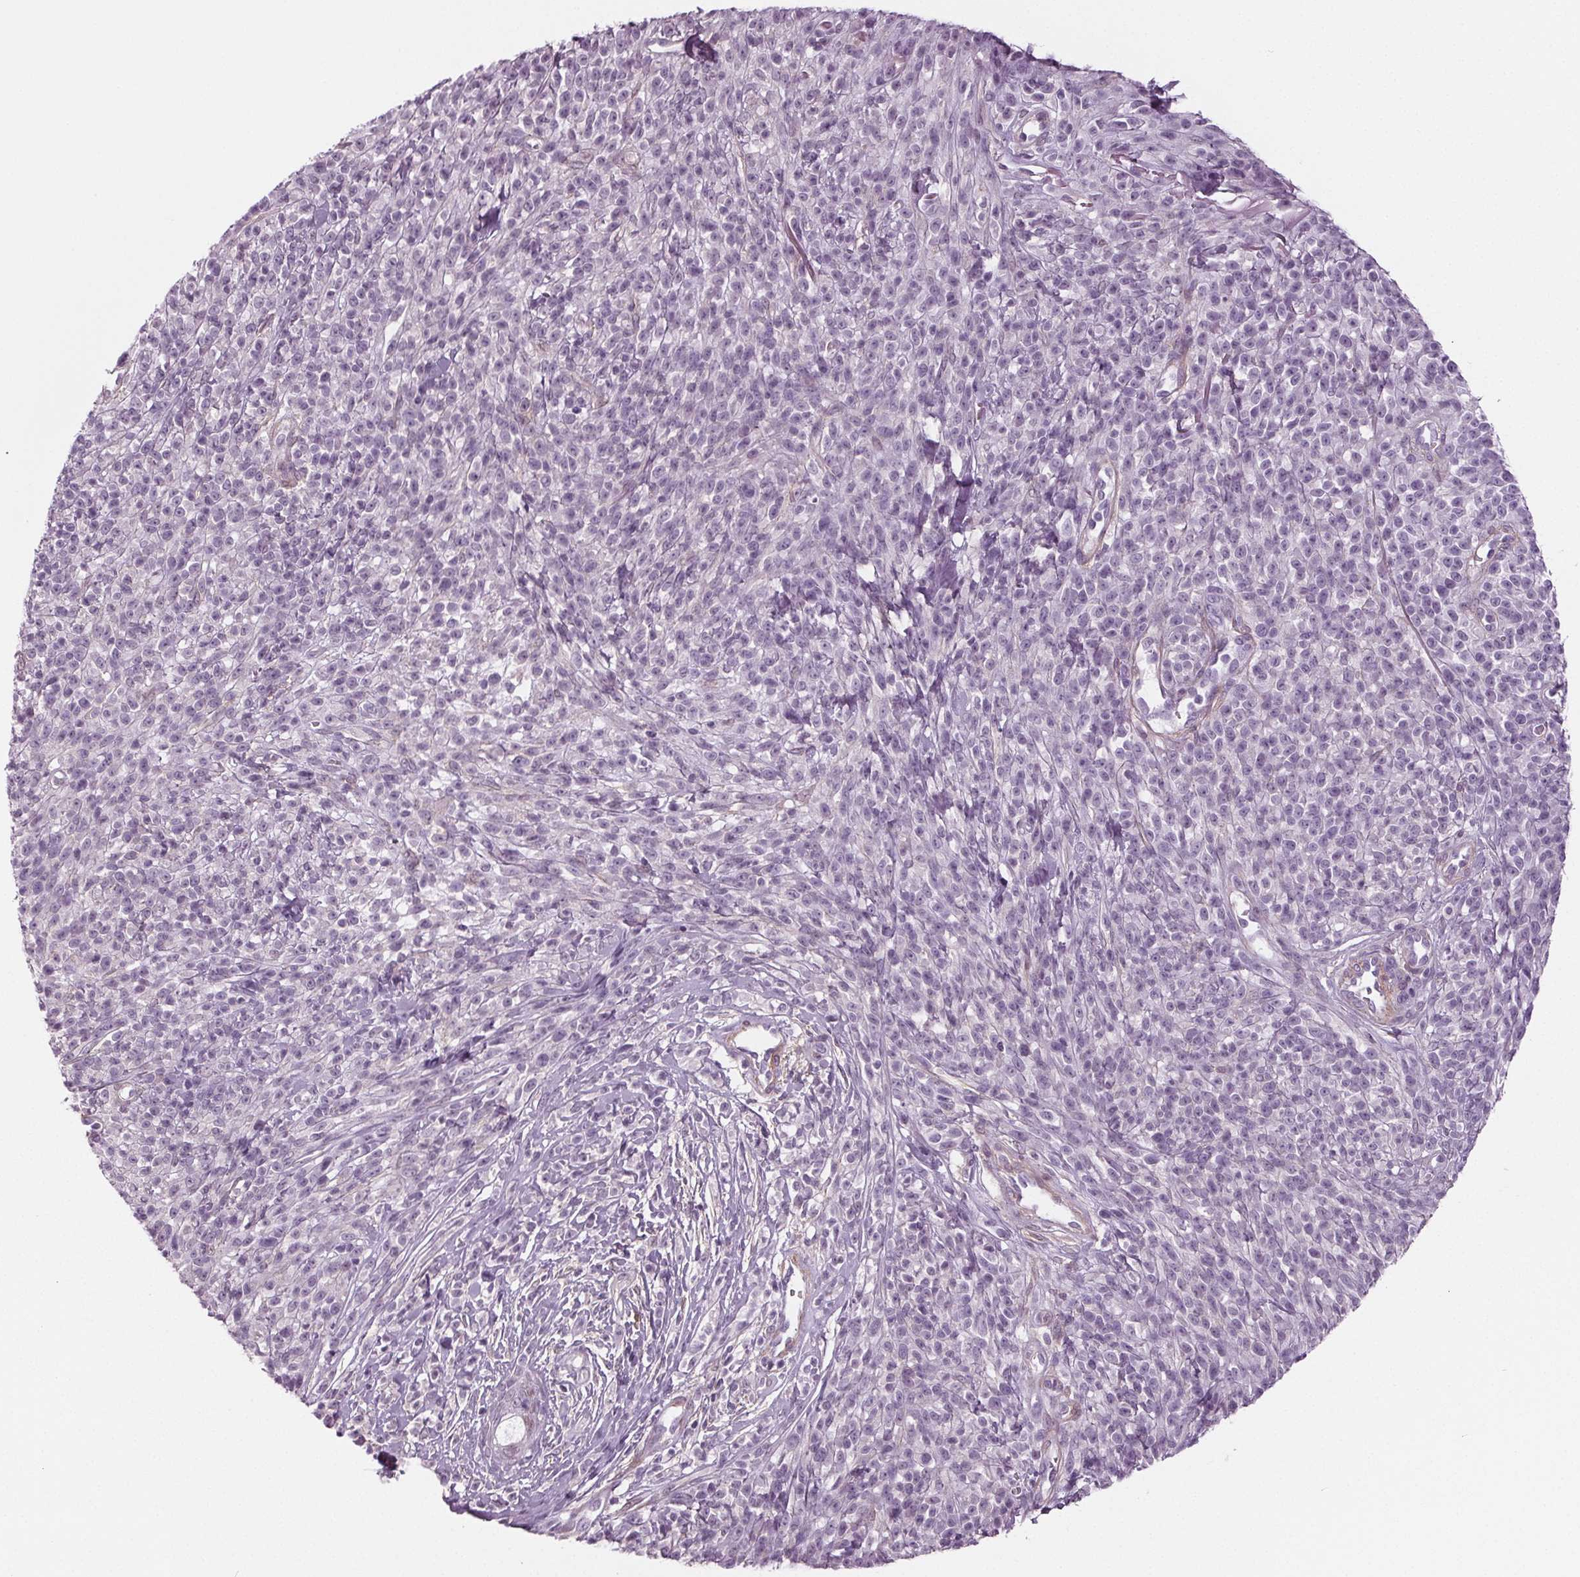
{"staining": {"intensity": "negative", "quantity": "none", "location": "none"}, "tissue": "melanoma", "cell_type": "Tumor cells", "image_type": "cancer", "snomed": [{"axis": "morphology", "description": "Malignant melanoma, NOS"}, {"axis": "topography", "description": "Skin"}, {"axis": "topography", "description": "Skin of trunk"}], "caption": "Tumor cells are negative for protein expression in human malignant melanoma.", "gene": "BHLHE22", "patient": {"sex": "male", "age": 74}}